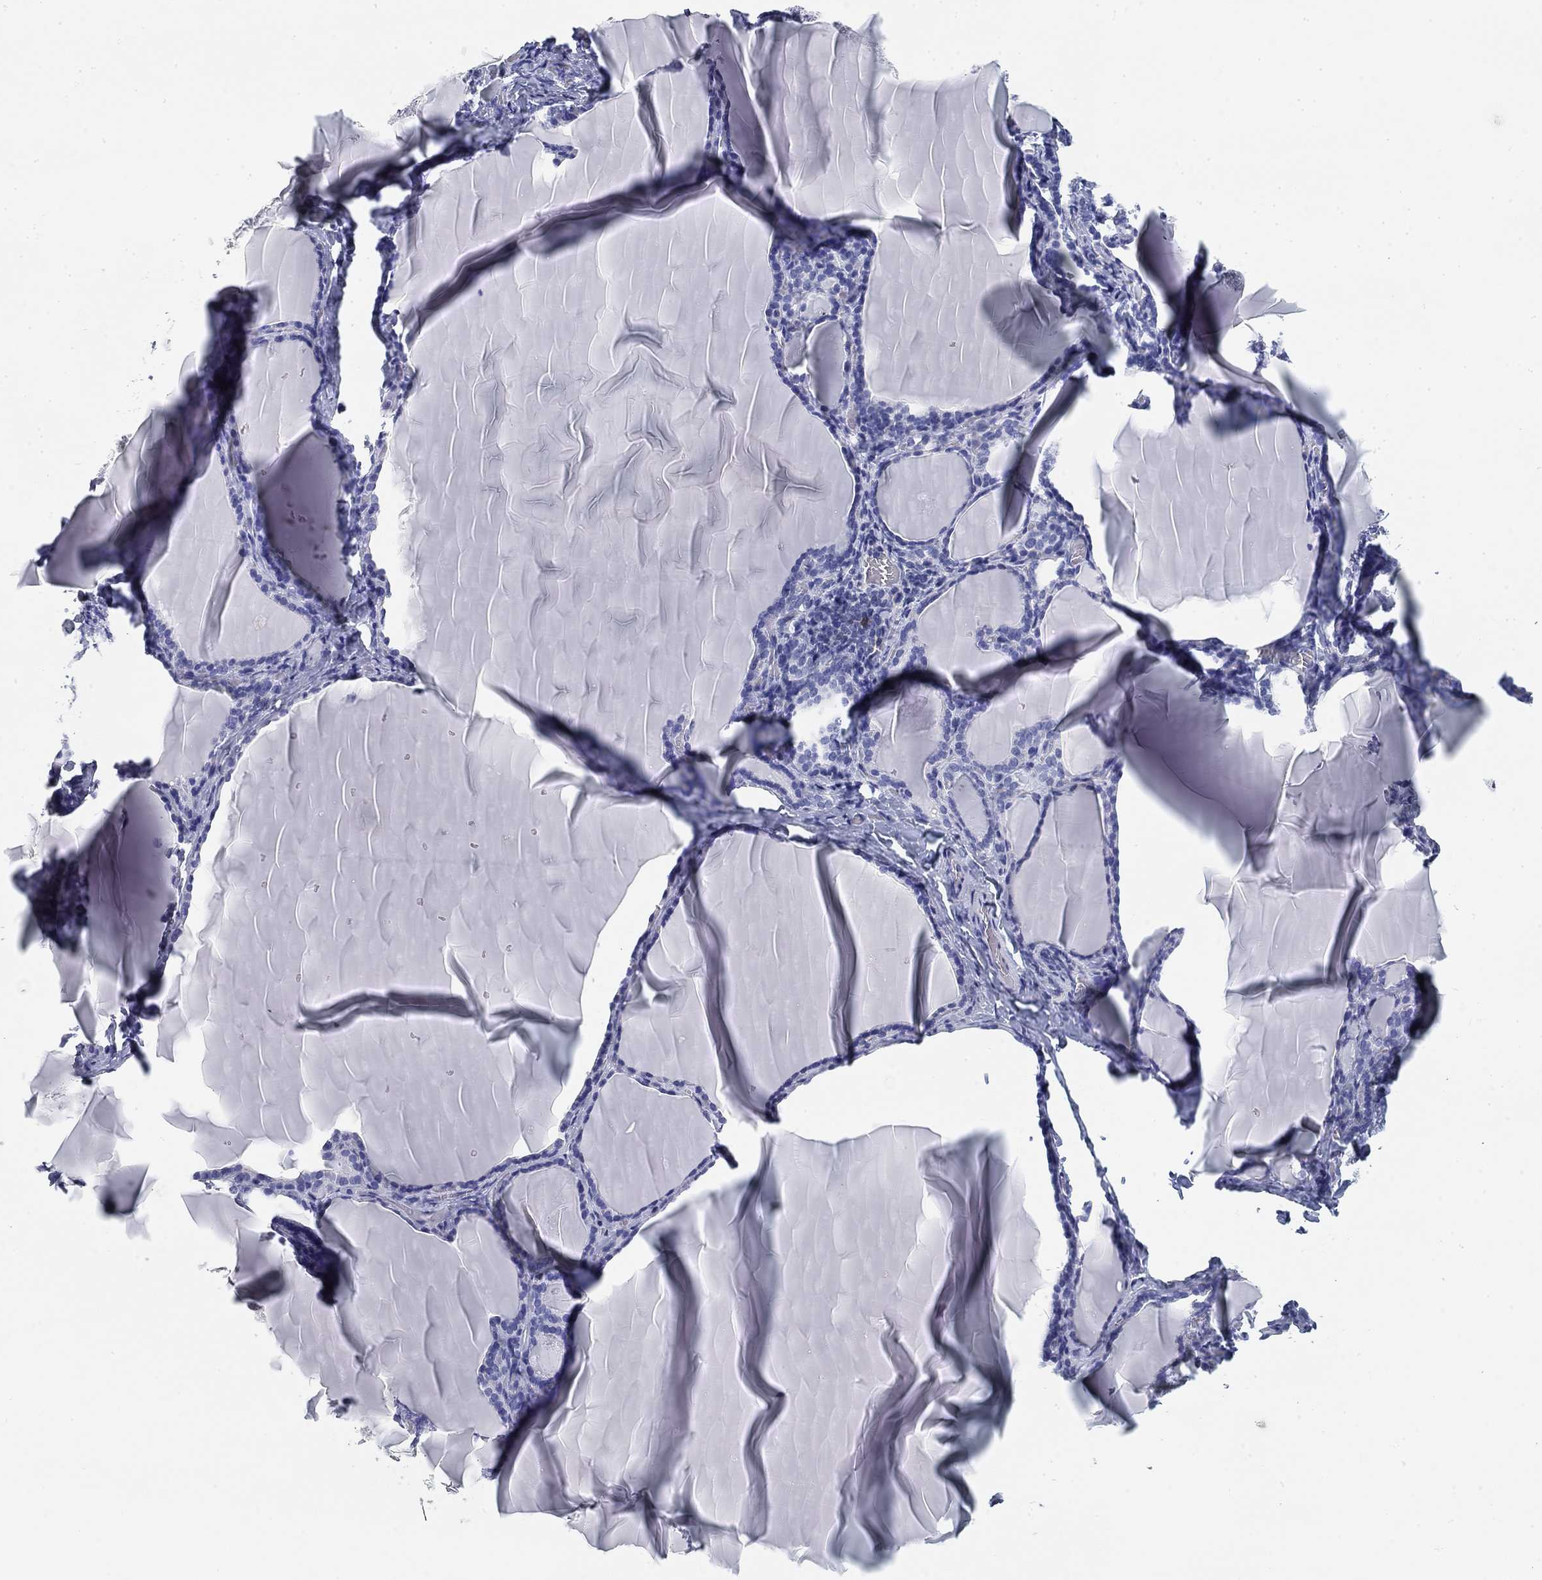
{"staining": {"intensity": "negative", "quantity": "none", "location": "none"}, "tissue": "thyroid gland", "cell_type": "Glandular cells", "image_type": "normal", "snomed": [{"axis": "morphology", "description": "Normal tissue, NOS"}, {"axis": "morphology", "description": "Hyperplasia, NOS"}, {"axis": "topography", "description": "Thyroid gland"}], "caption": "A histopathology image of human thyroid gland is negative for staining in glandular cells. (DAB immunohistochemistry, high magnification).", "gene": "CD79B", "patient": {"sex": "female", "age": 27}}